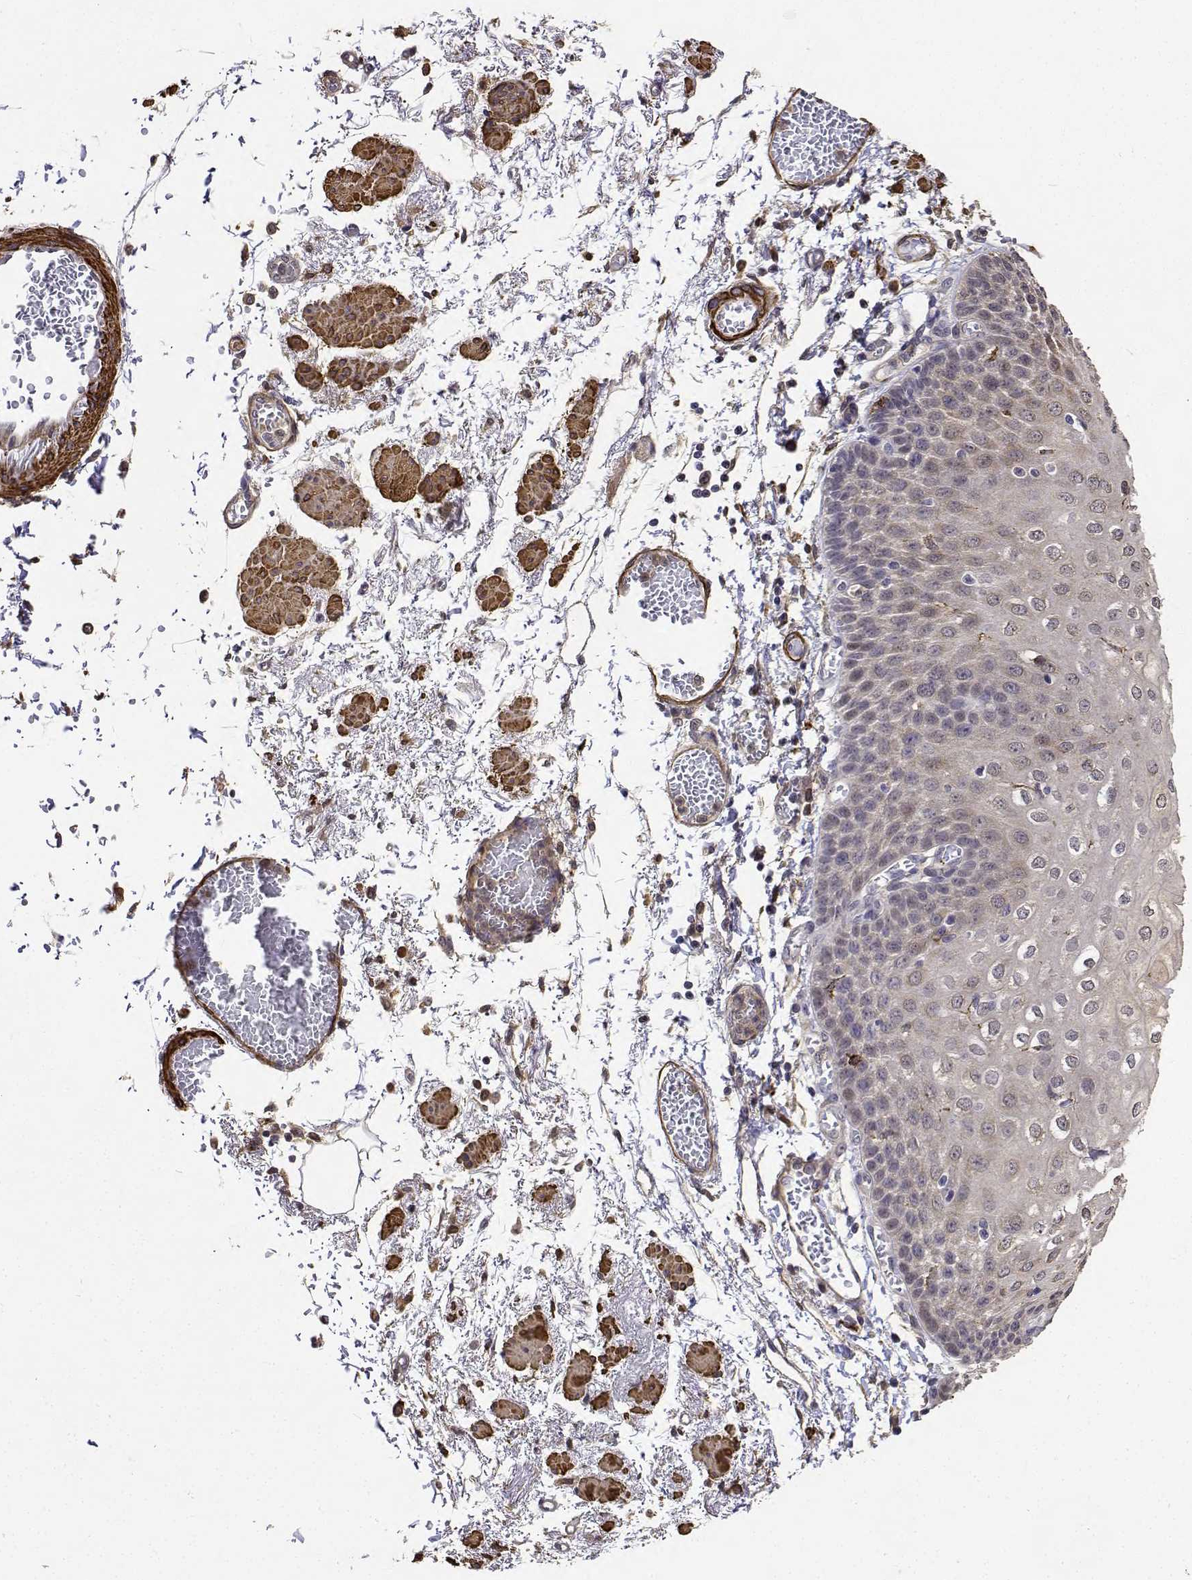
{"staining": {"intensity": "weak", "quantity": "25%-75%", "location": "cytoplasmic/membranous"}, "tissue": "esophagus", "cell_type": "Squamous epithelial cells", "image_type": "normal", "snomed": [{"axis": "morphology", "description": "Normal tissue, NOS"}, {"axis": "morphology", "description": "Adenocarcinoma, NOS"}, {"axis": "topography", "description": "Esophagus"}], "caption": "Protein expression analysis of normal esophagus exhibits weak cytoplasmic/membranous positivity in about 25%-75% of squamous epithelial cells. (DAB (3,3'-diaminobenzidine) IHC with brightfield microscopy, high magnification).", "gene": "PCID2", "patient": {"sex": "male", "age": 81}}